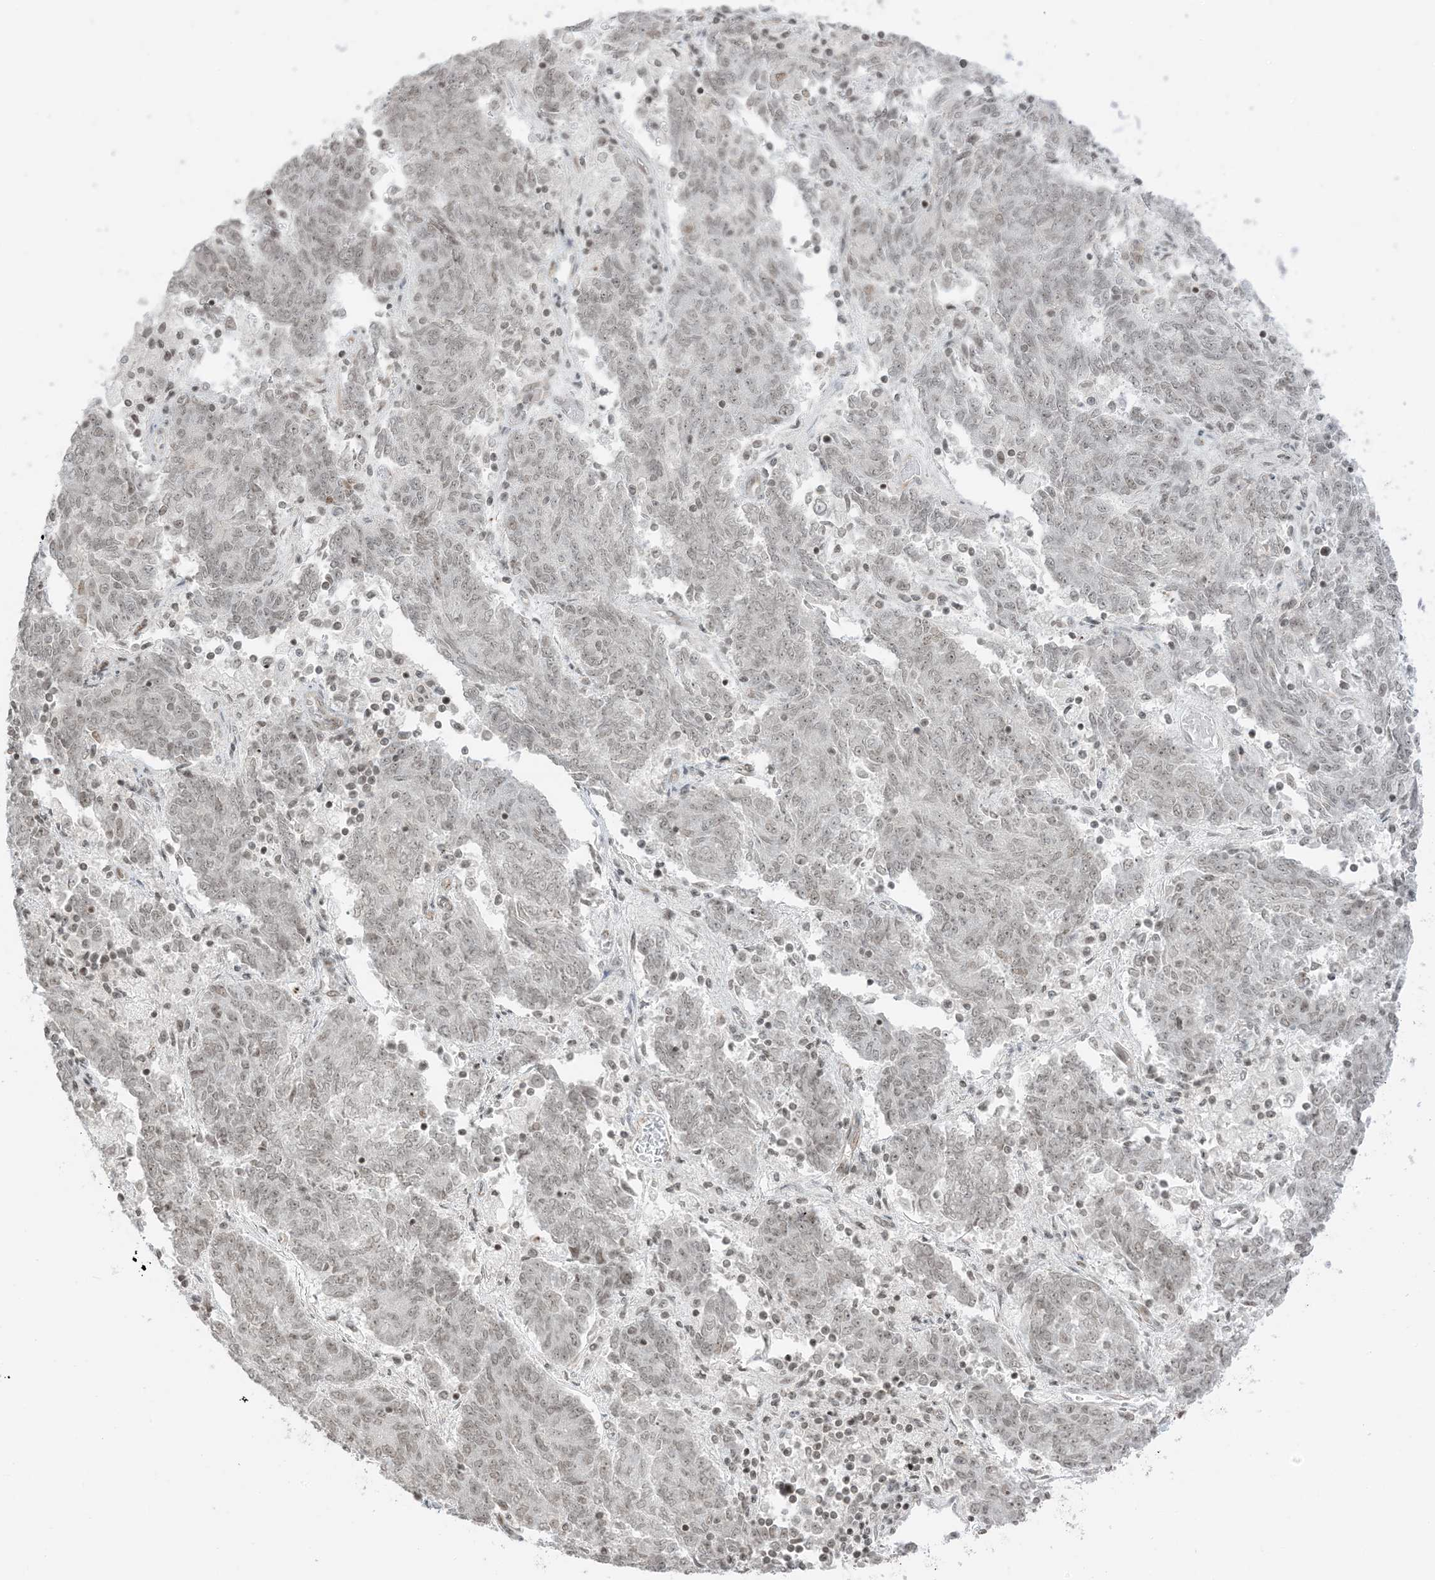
{"staining": {"intensity": "weak", "quantity": ">75%", "location": "nuclear"}, "tissue": "endometrial cancer", "cell_type": "Tumor cells", "image_type": "cancer", "snomed": [{"axis": "morphology", "description": "Adenocarcinoma, NOS"}, {"axis": "topography", "description": "Endometrium"}], "caption": "Immunohistochemistry photomicrograph of adenocarcinoma (endometrial) stained for a protein (brown), which demonstrates low levels of weak nuclear expression in approximately >75% of tumor cells.", "gene": "METAP1D", "patient": {"sex": "female", "age": 80}}